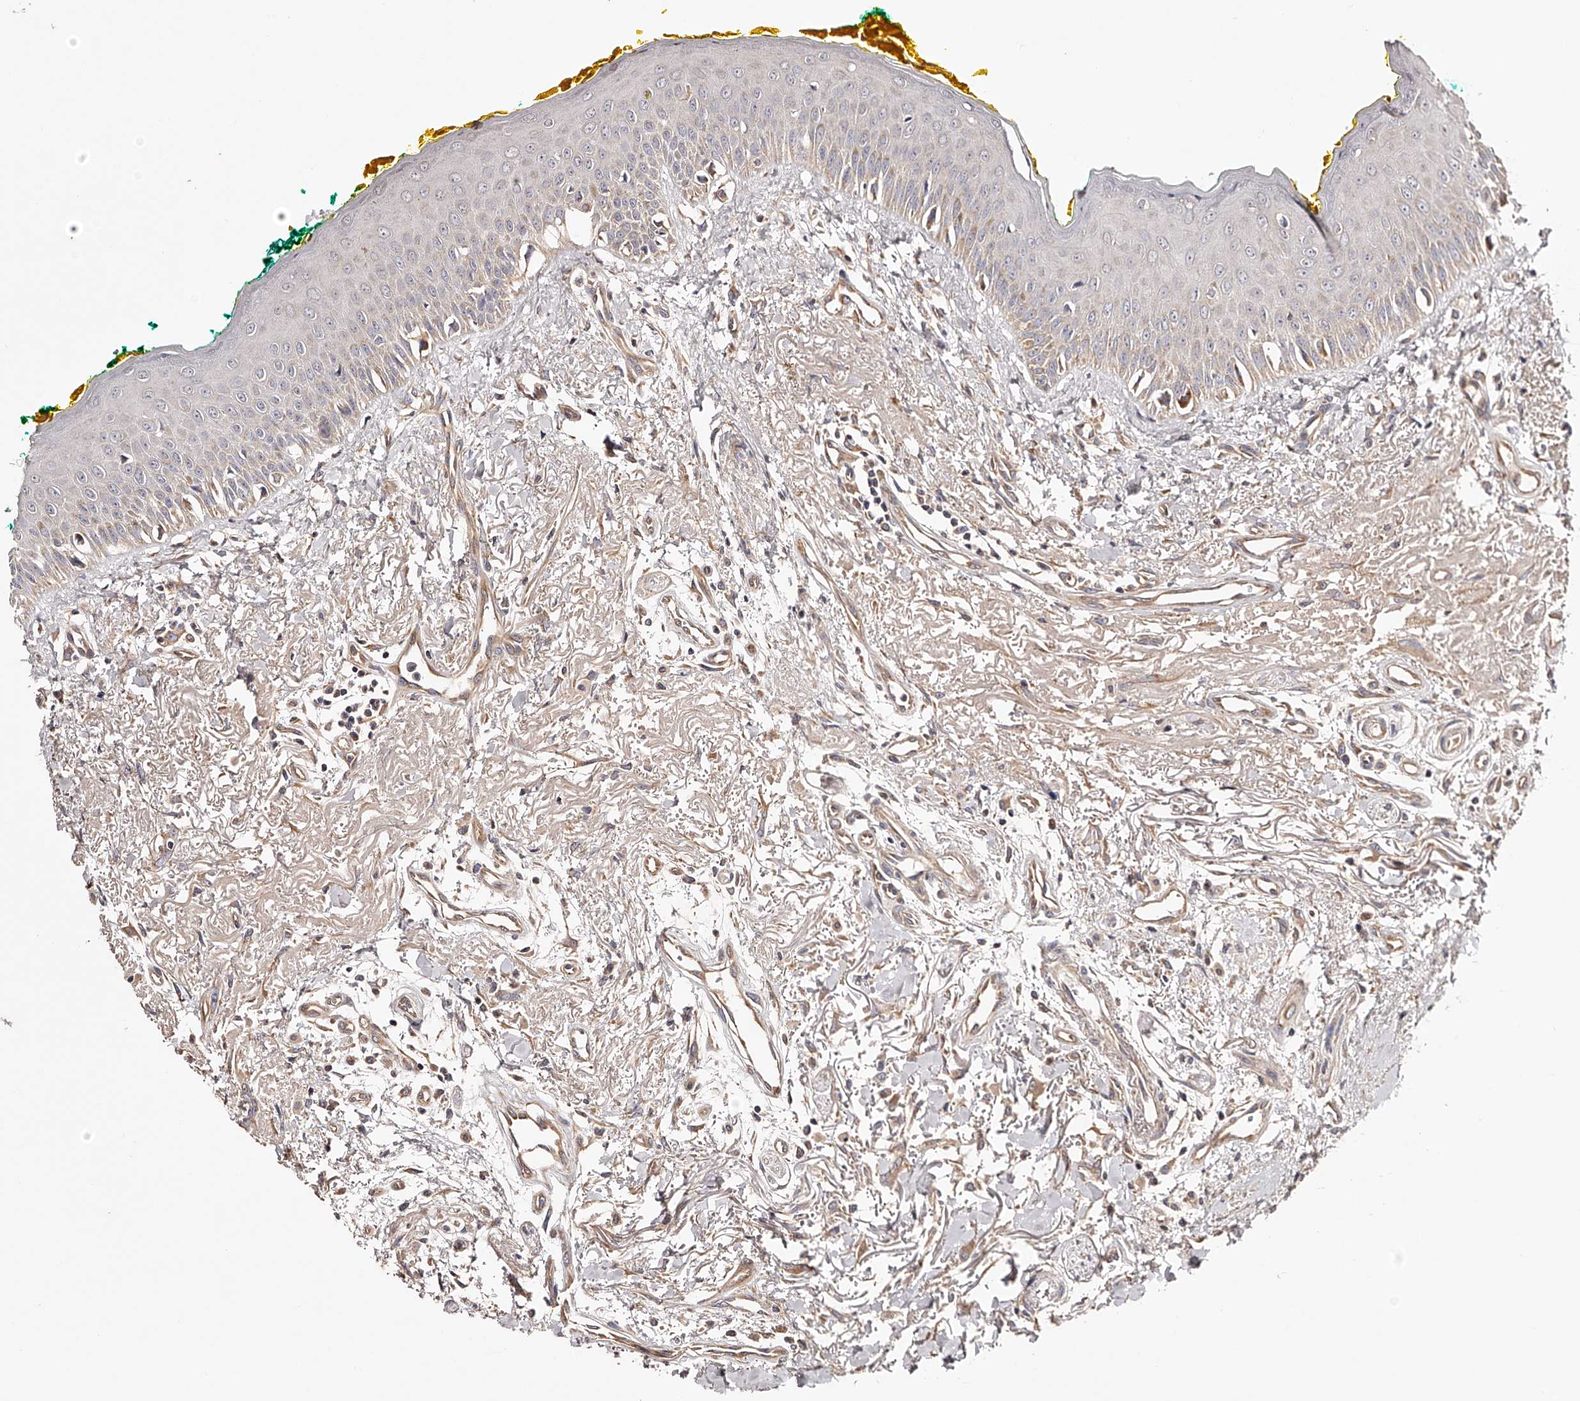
{"staining": {"intensity": "weak", "quantity": "<25%", "location": "cytoplasmic/membranous"}, "tissue": "oral mucosa", "cell_type": "Squamous epithelial cells", "image_type": "normal", "snomed": [{"axis": "morphology", "description": "Normal tissue, NOS"}, {"axis": "topography", "description": "Oral tissue"}], "caption": "Squamous epithelial cells are negative for protein expression in normal human oral mucosa. (DAB (3,3'-diaminobenzidine) immunohistochemistry, high magnification).", "gene": "USP21", "patient": {"sex": "female", "age": 70}}